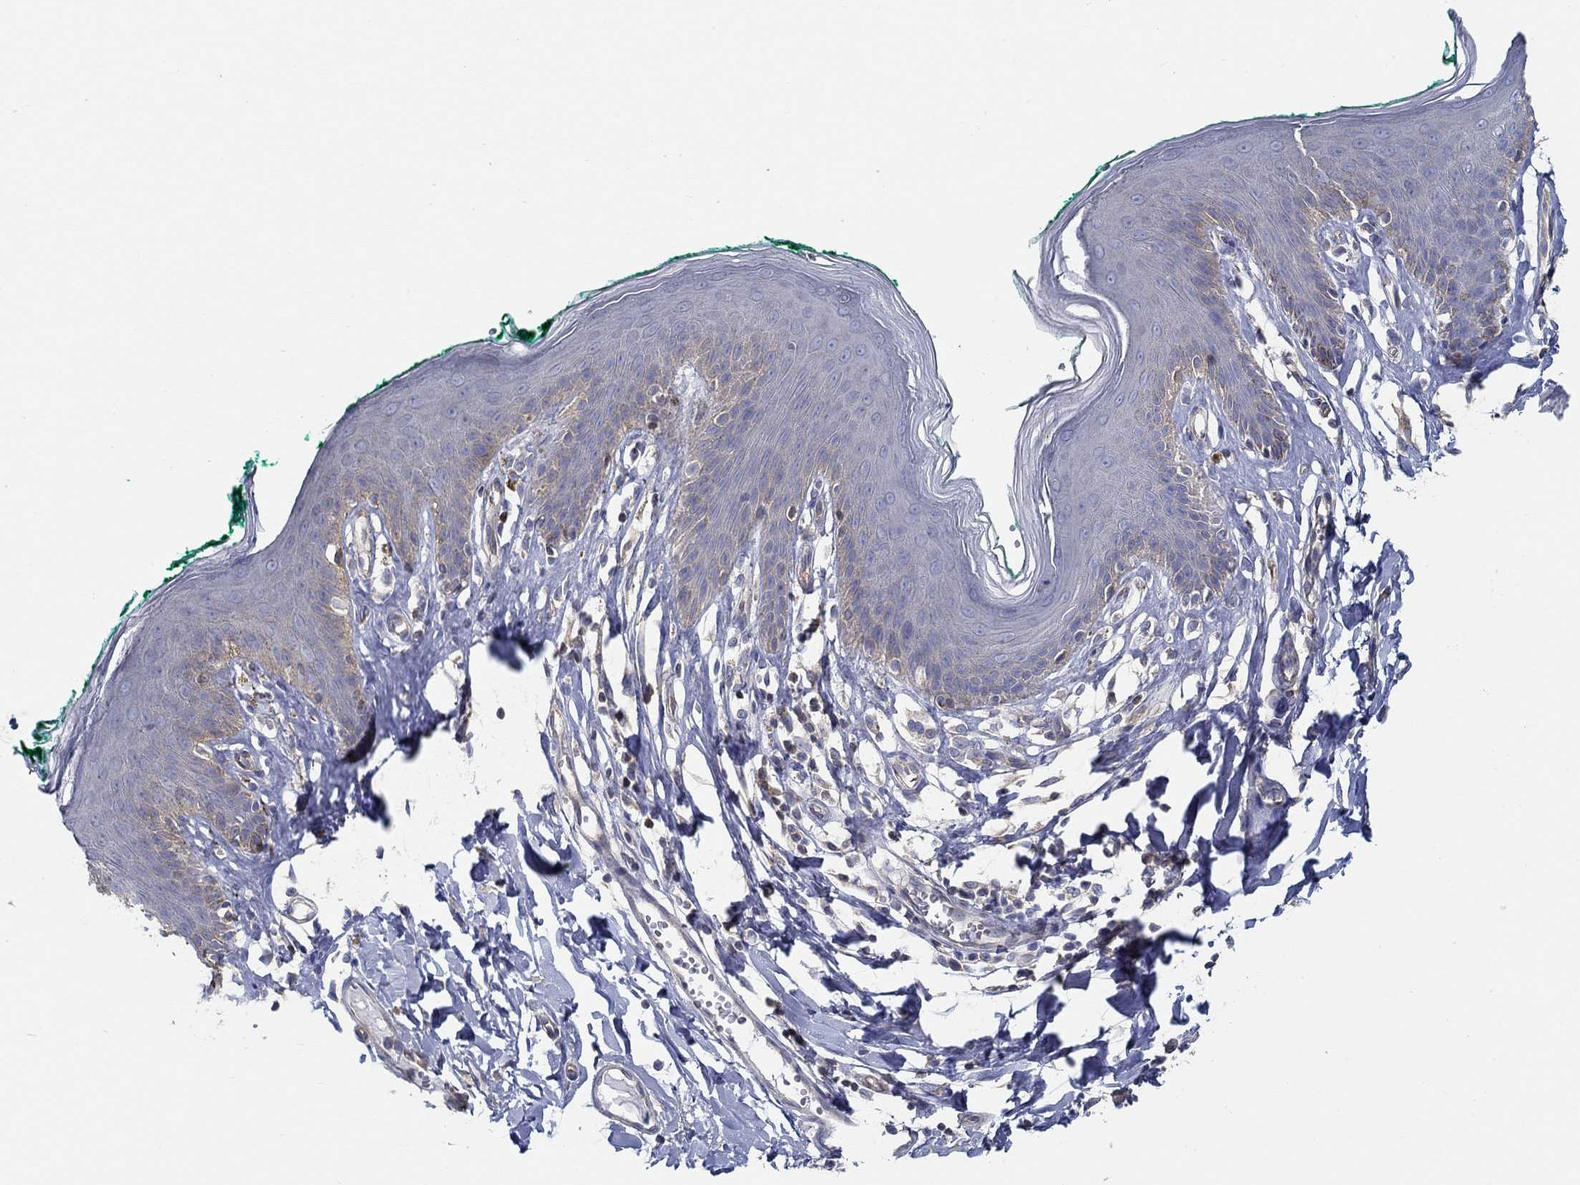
{"staining": {"intensity": "negative", "quantity": "none", "location": "none"}, "tissue": "skin", "cell_type": "Epidermal cells", "image_type": "normal", "snomed": [{"axis": "morphology", "description": "Normal tissue, NOS"}, {"axis": "topography", "description": "Vulva"}], "caption": "IHC histopathology image of unremarkable skin: skin stained with DAB shows no significant protein staining in epidermal cells.", "gene": "BBOF1", "patient": {"sex": "female", "age": 66}}